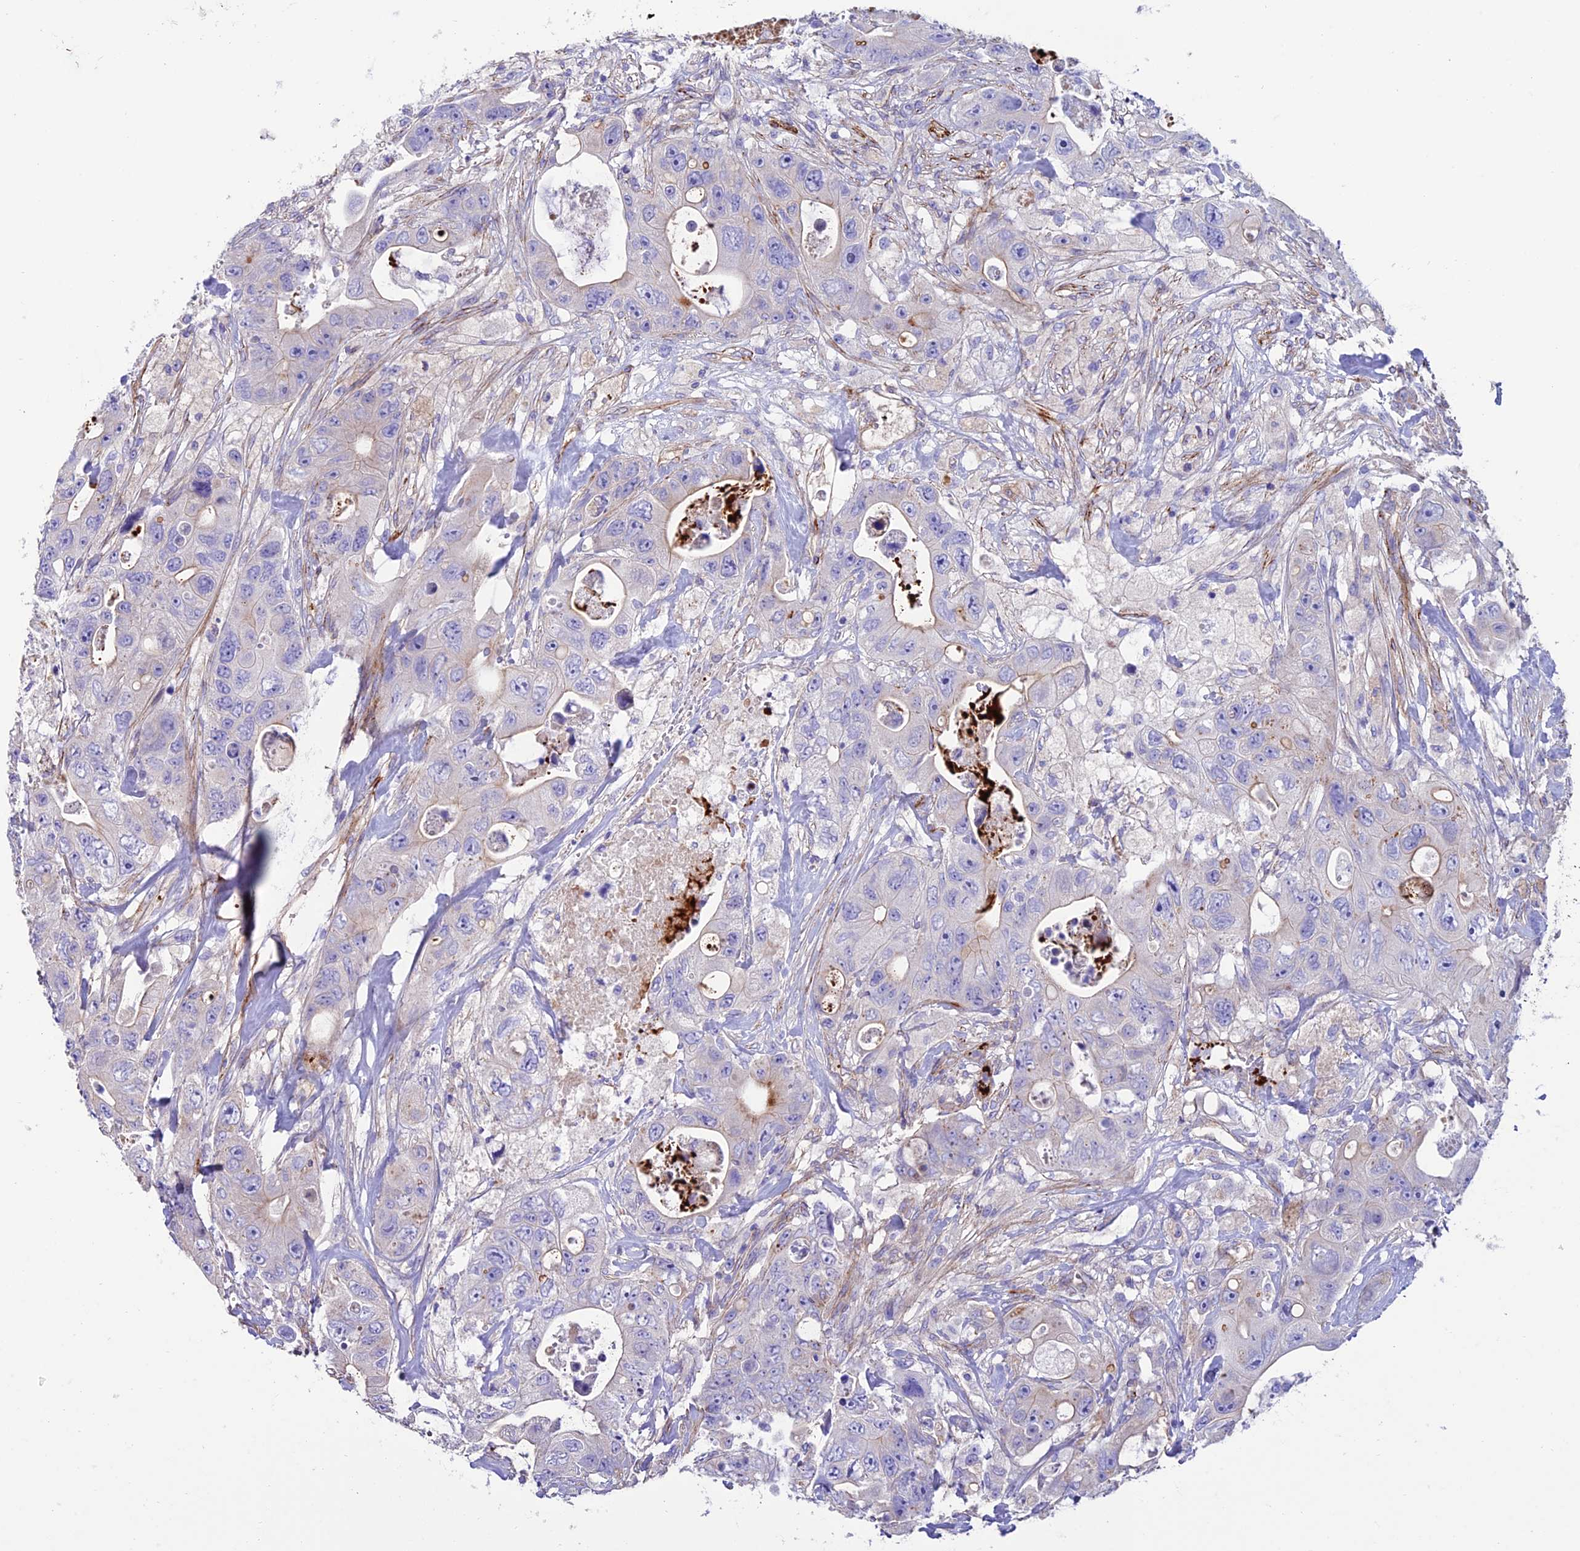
{"staining": {"intensity": "negative", "quantity": "none", "location": "none"}, "tissue": "colorectal cancer", "cell_type": "Tumor cells", "image_type": "cancer", "snomed": [{"axis": "morphology", "description": "Adenocarcinoma, NOS"}, {"axis": "topography", "description": "Colon"}], "caption": "This is a photomicrograph of IHC staining of colorectal adenocarcinoma, which shows no positivity in tumor cells. Brightfield microscopy of immunohistochemistry (IHC) stained with DAB (3,3'-diaminobenzidine) (brown) and hematoxylin (blue), captured at high magnification.", "gene": "REX1BD", "patient": {"sex": "female", "age": 46}}